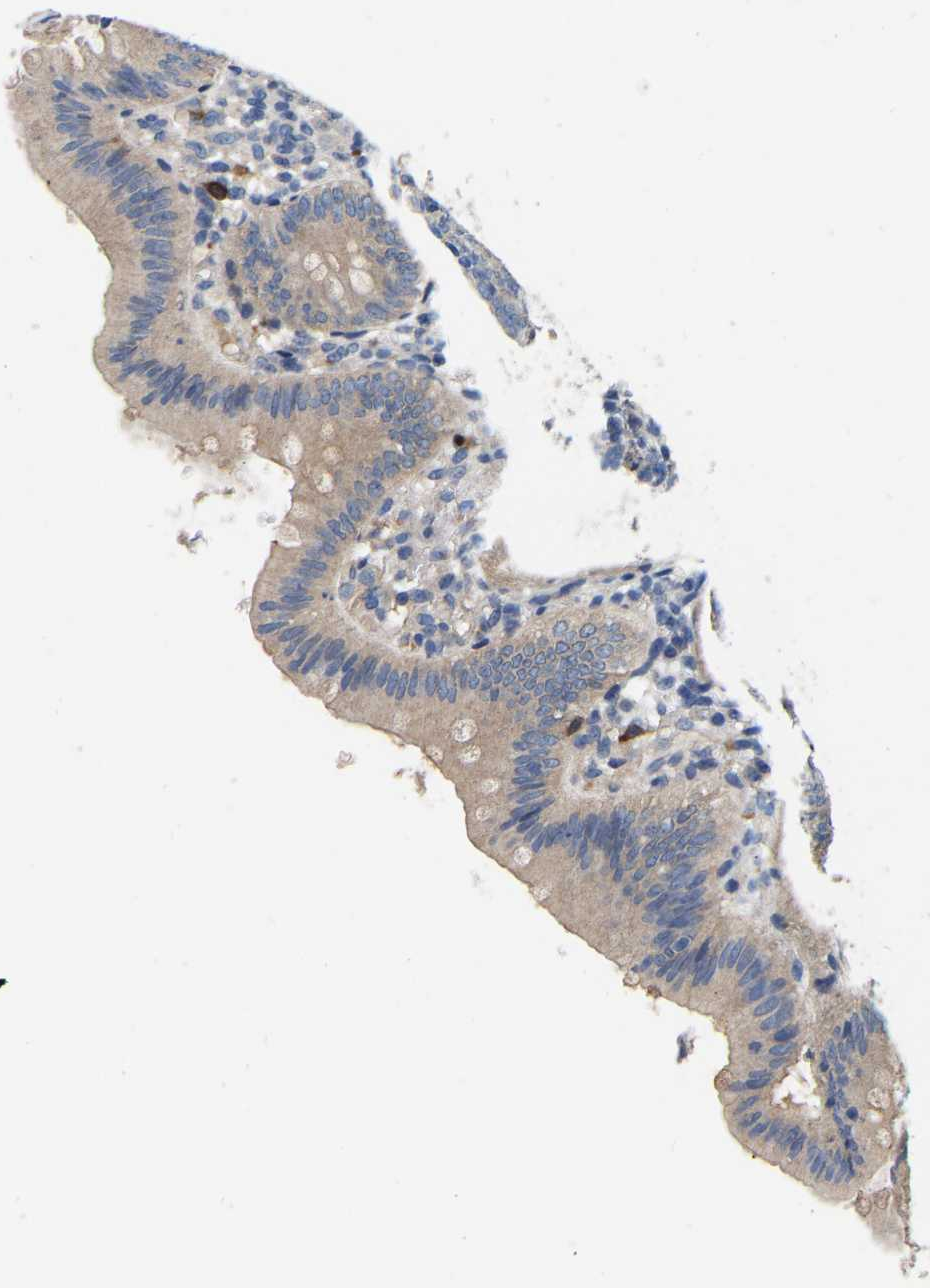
{"staining": {"intensity": "weak", "quantity": ">75%", "location": "cytoplasmic/membranous"}, "tissue": "appendix", "cell_type": "Glandular cells", "image_type": "normal", "snomed": [{"axis": "morphology", "description": "Normal tissue, NOS"}, {"axis": "topography", "description": "Appendix"}], "caption": "A brown stain shows weak cytoplasmic/membranous positivity of a protein in glandular cells of normal appendix.", "gene": "RAB27B", "patient": {"sex": "male", "age": 1}}